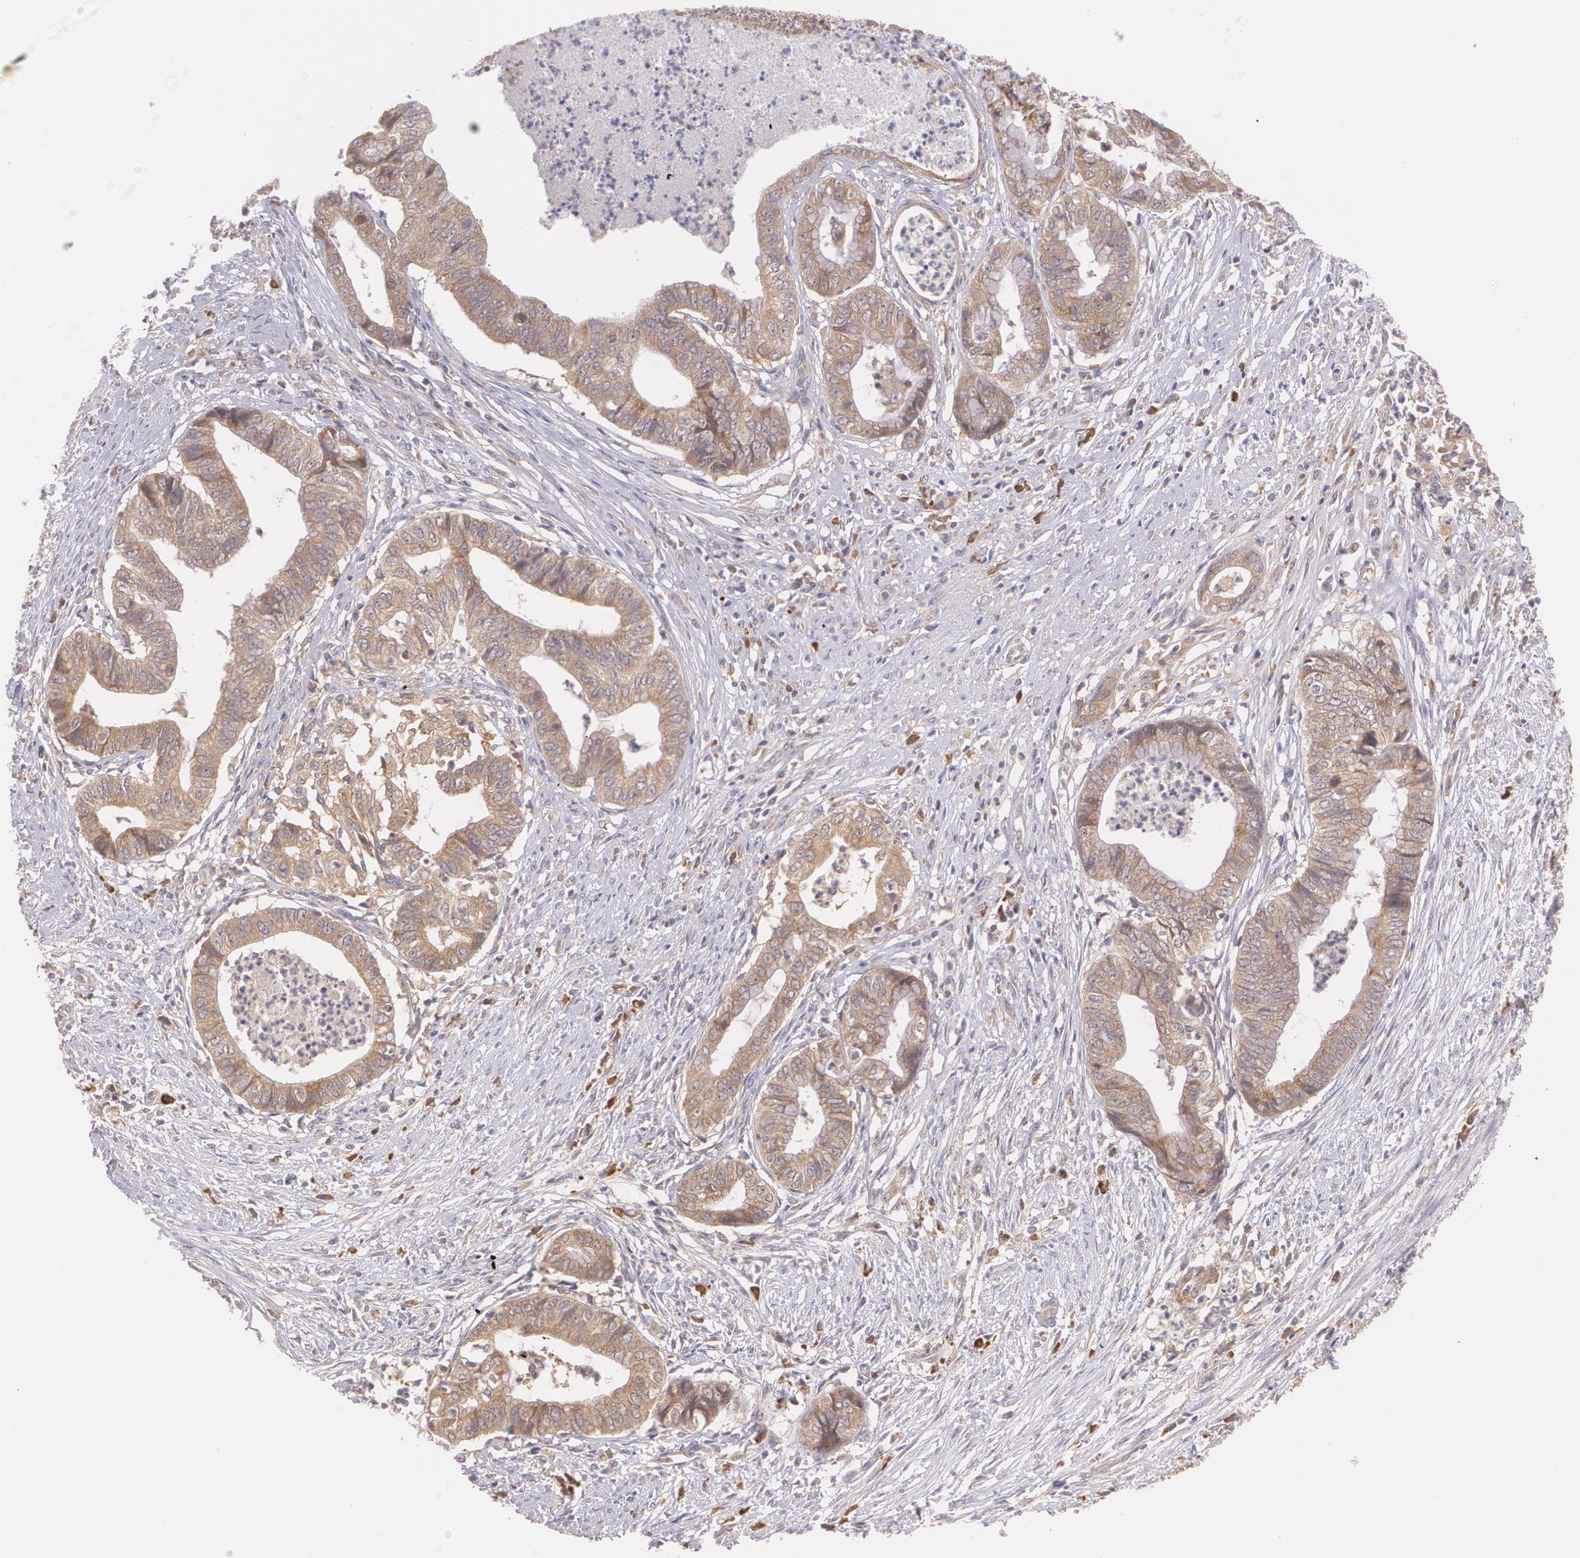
{"staining": {"intensity": "moderate", "quantity": ">75%", "location": "cytoplasmic/membranous"}, "tissue": "endometrial cancer", "cell_type": "Tumor cells", "image_type": "cancer", "snomed": [{"axis": "morphology", "description": "Necrosis, NOS"}, {"axis": "morphology", "description": "Adenocarcinoma, NOS"}, {"axis": "topography", "description": "Endometrium"}], "caption": "A high-resolution micrograph shows IHC staining of adenocarcinoma (endometrial), which exhibits moderate cytoplasmic/membranous positivity in approximately >75% of tumor cells.", "gene": "CCL17", "patient": {"sex": "female", "age": 79}}